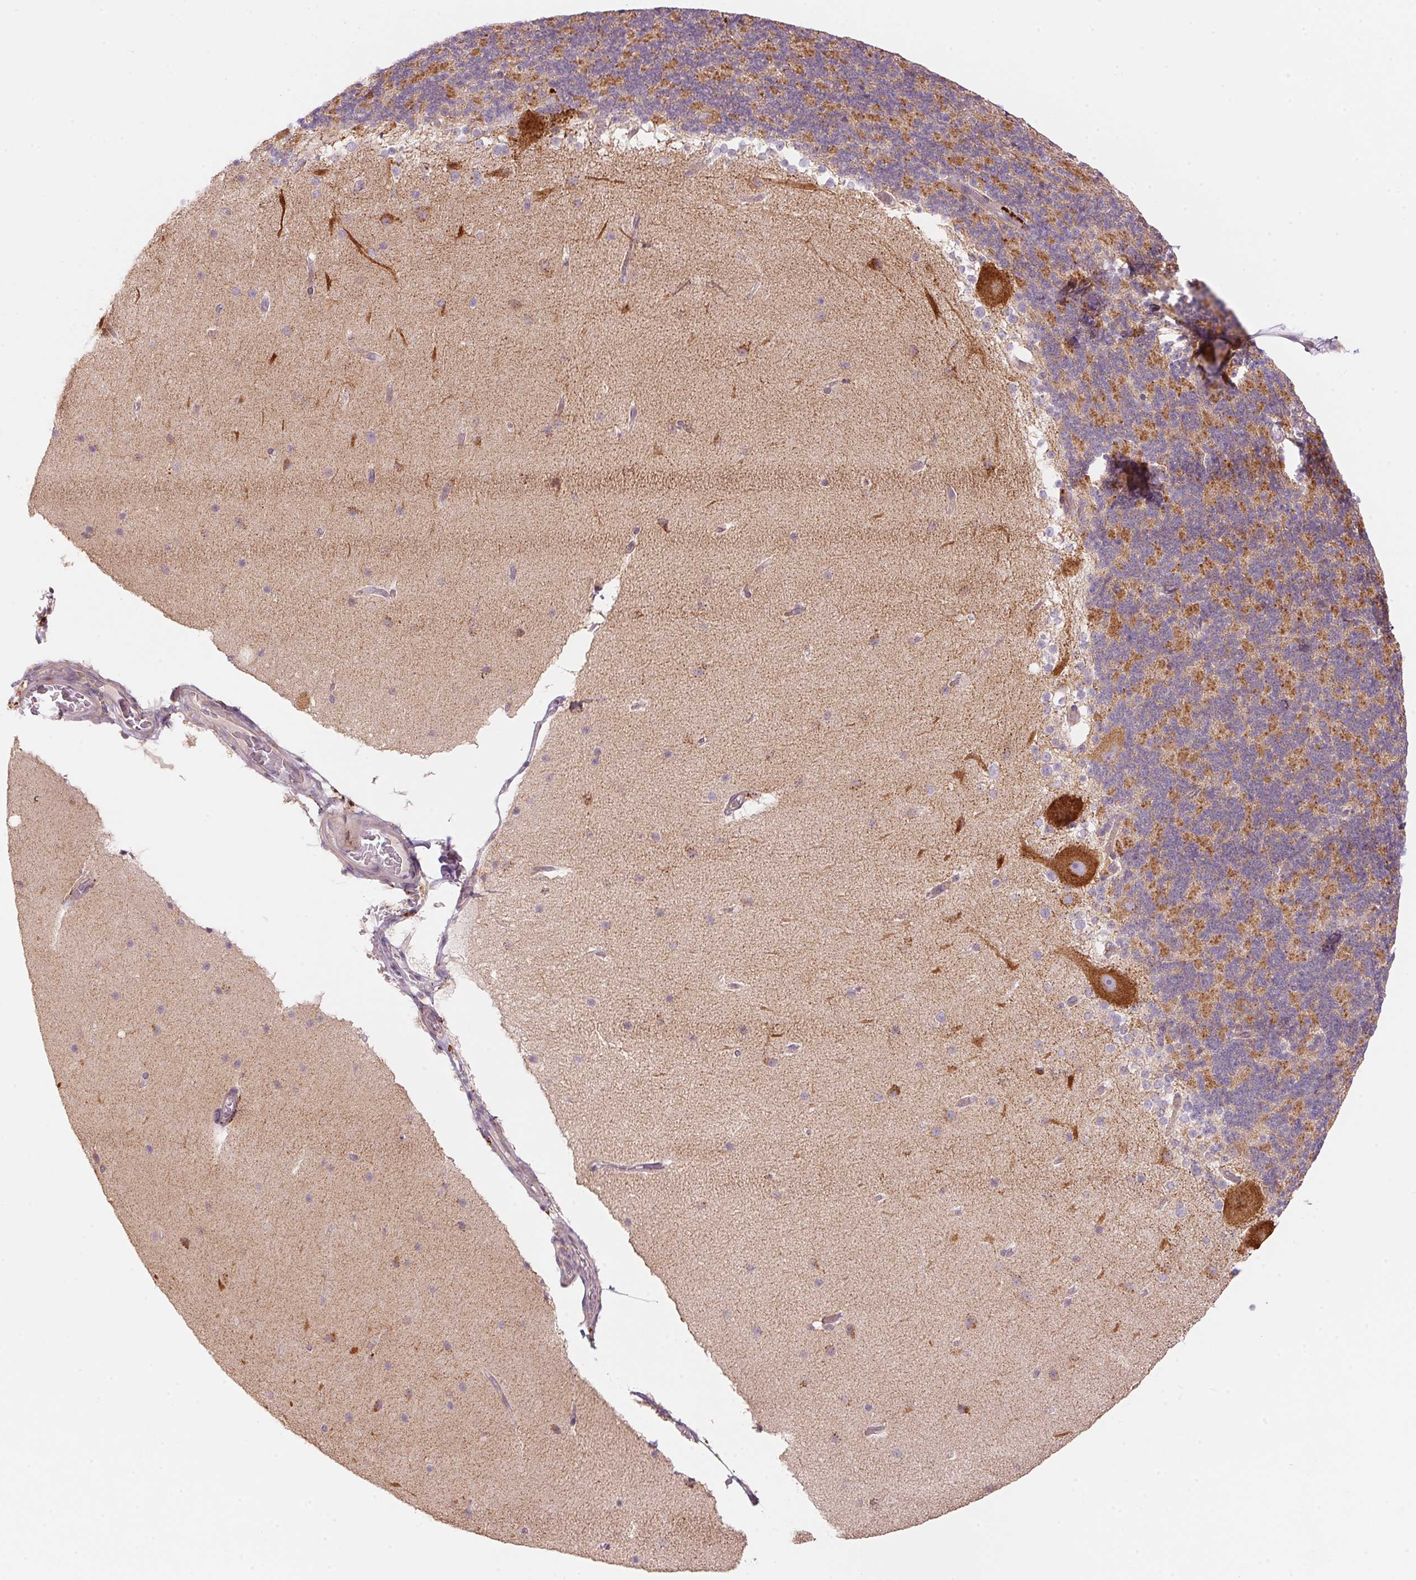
{"staining": {"intensity": "weak", "quantity": "25%-75%", "location": "cytoplasmic/membranous"}, "tissue": "cerebellum", "cell_type": "Cells in granular layer", "image_type": "normal", "snomed": [{"axis": "morphology", "description": "Normal tissue, NOS"}, {"axis": "topography", "description": "Cerebellum"}], "caption": "Immunohistochemistry (IHC) of normal cerebellum shows low levels of weak cytoplasmic/membranous staining in about 25%-75% of cells in granular layer. The staining was performed using DAB (3,3'-diaminobenzidine), with brown indicating positive protein expression. Nuclei are stained blue with hematoxylin.", "gene": "BLOC1S2", "patient": {"sex": "female", "age": 19}}